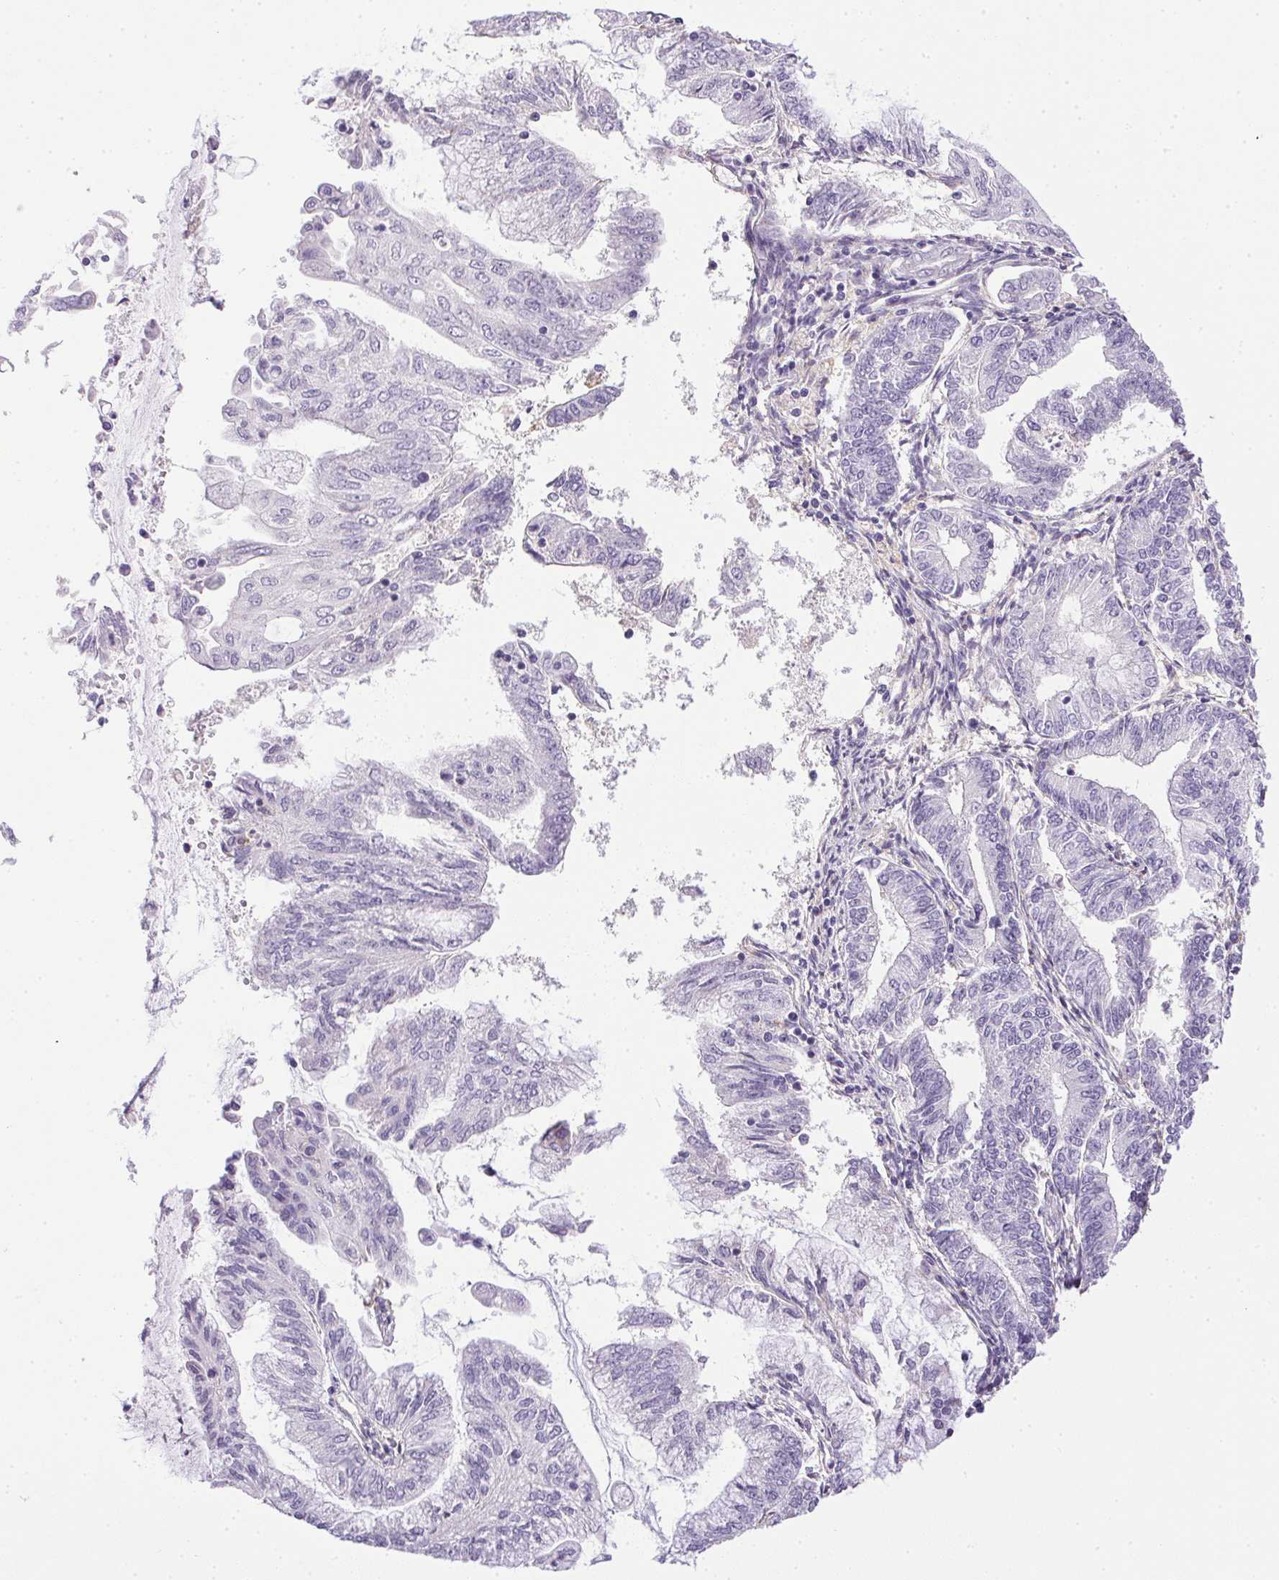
{"staining": {"intensity": "negative", "quantity": "none", "location": "none"}, "tissue": "endometrial cancer", "cell_type": "Tumor cells", "image_type": "cancer", "snomed": [{"axis": "morphology", "description": "Adenocarcinoma, NOS"}, {"axis": "topography", "description": "Endometrium"}], "caption": "Immunohistochemical staining of human endometrial cancer displays no significant positivity in tumor cells. (Stains: DAB (3,3'-diaminobenzidine) immunohistochemistry with hematoxylin counter stain, Microscopy: brightfield microscopy at high magnification).", "gene": "PRL", "patient": {"sex": "female", "age": 55}}